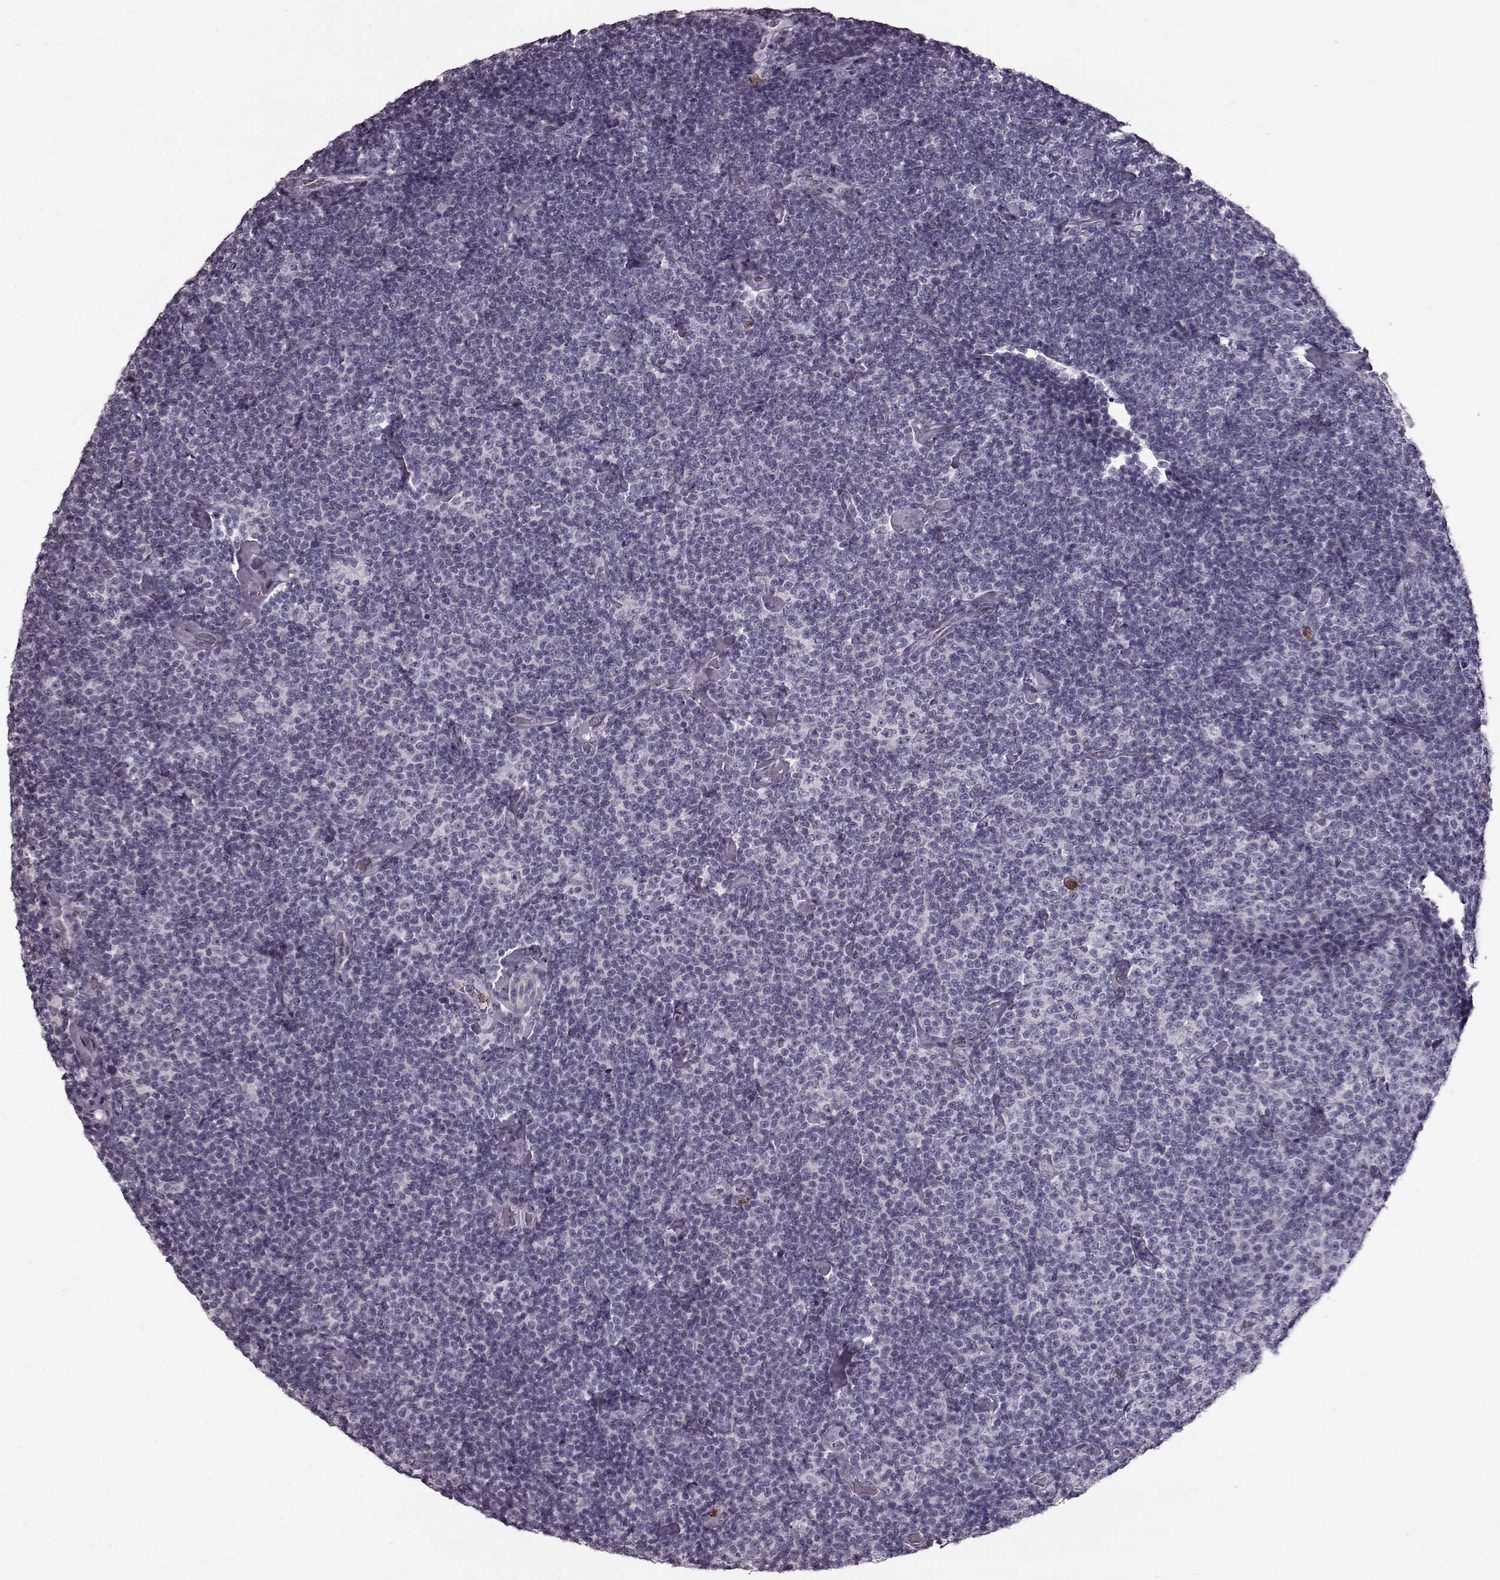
{"staining": {"intensity": "negative", "quantity": "none", "location": "none"}, "tissue": "lymphoma", "cell_type": "Tumor cells", "image_type": "cancer", "snomed": [{"axis": "morphology", "description": "Malignant lymphoma, non-Hodgkin's type, Low grade"}, {"axis": "topography", "description": "Lymph node"}], "caption": "The immunohistochemistry (IHC) micrograph has no significant positivity in tumor cells of lymphoma tissue.", "gene": "FUT4", "patient": {"sex": "male", "age": 81}}